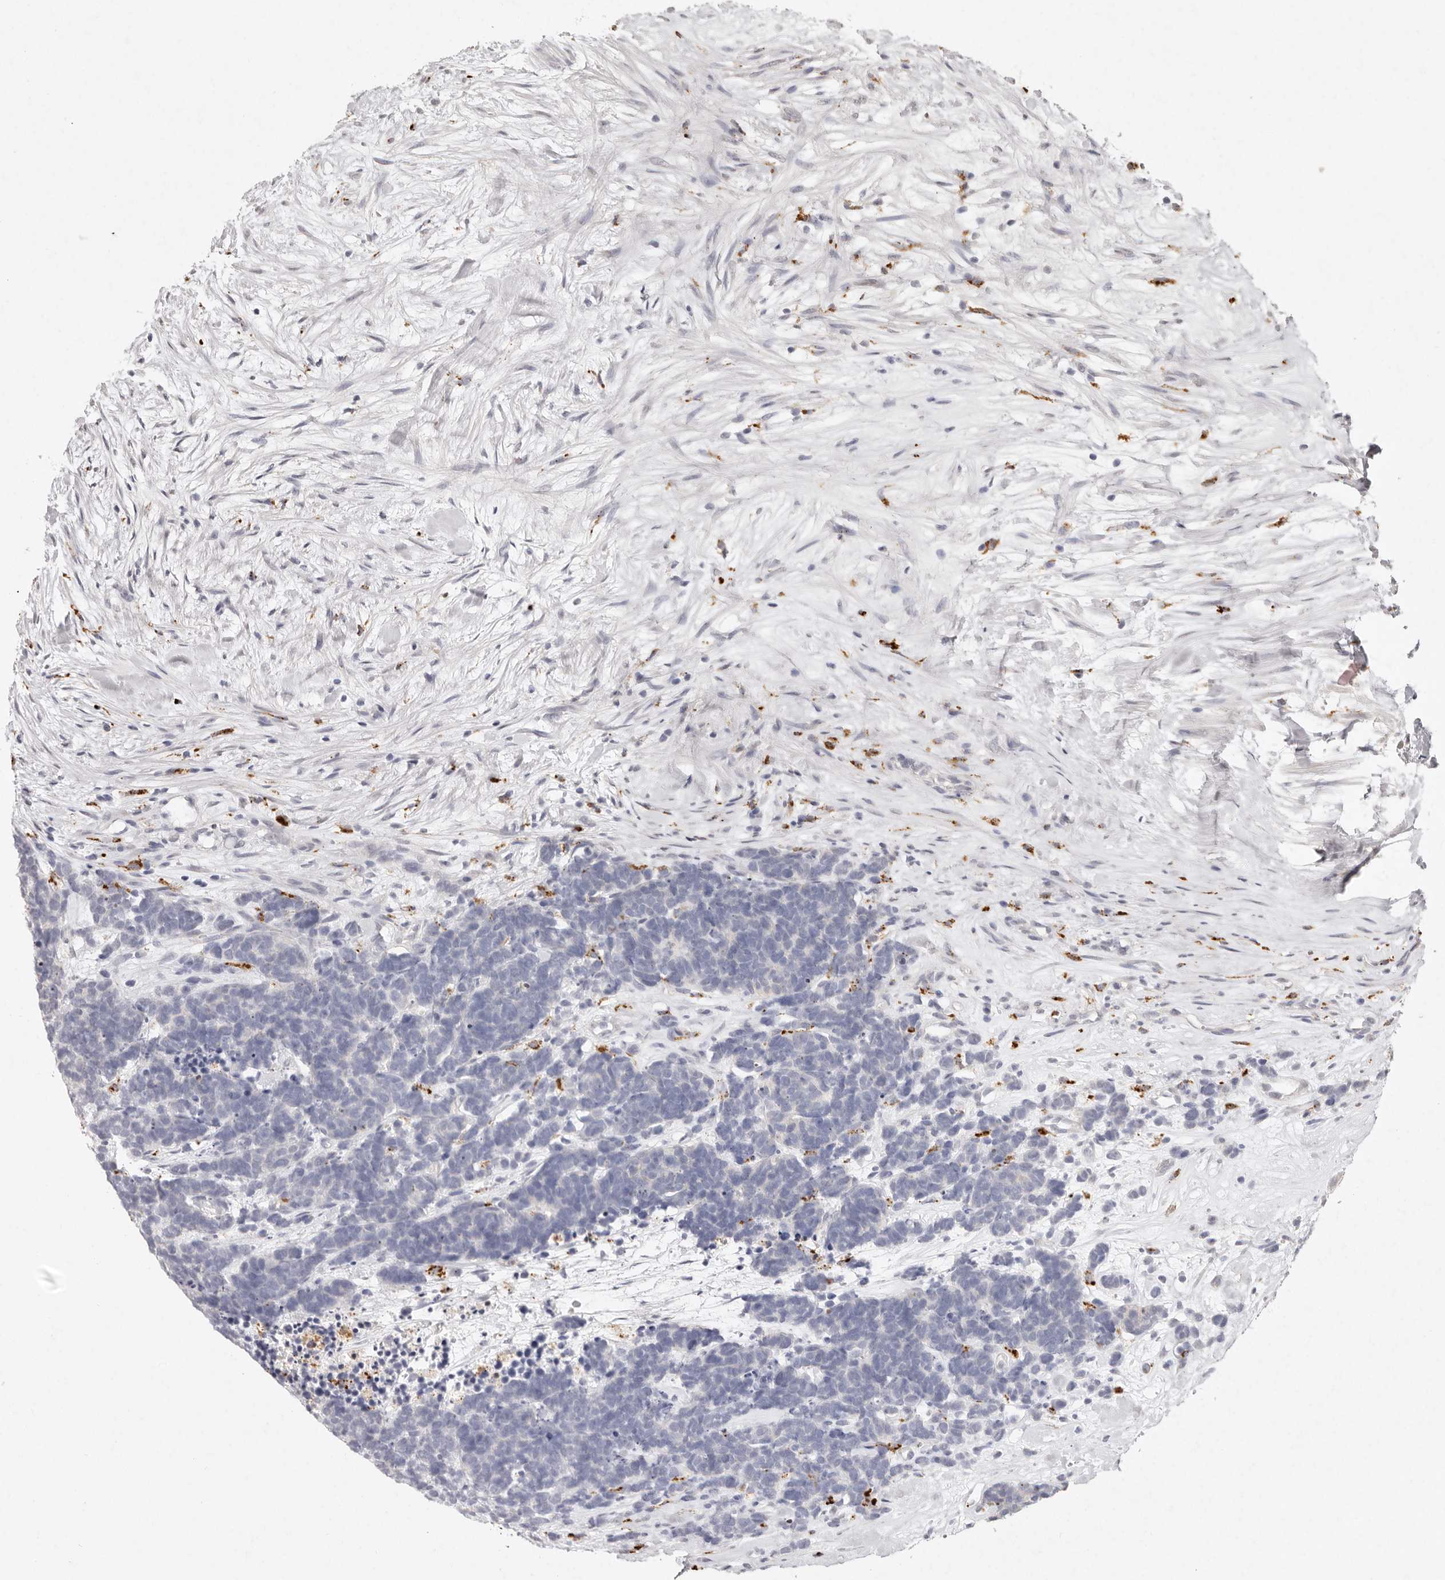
{"staining": {"intensity": "negative", "quantity": "none", "location": "none"}, "tissue": "carcinoid", "cell_type": "Tumor cells", "image_type": "cancer", "snomed": [{"axis": "morphology", "description": "Carcinoma, NOS"}, {"axis": "morphology", "description": "Carcinoid, malignant, NOS"}, {"axis": "topography", "description": "Urinary bladder"}], "caption": "IHC of human carcinoma exhibits no expression in tumor cells.", "gene": "FAM185A", "patient": {"sex": "male", "age": 57}}